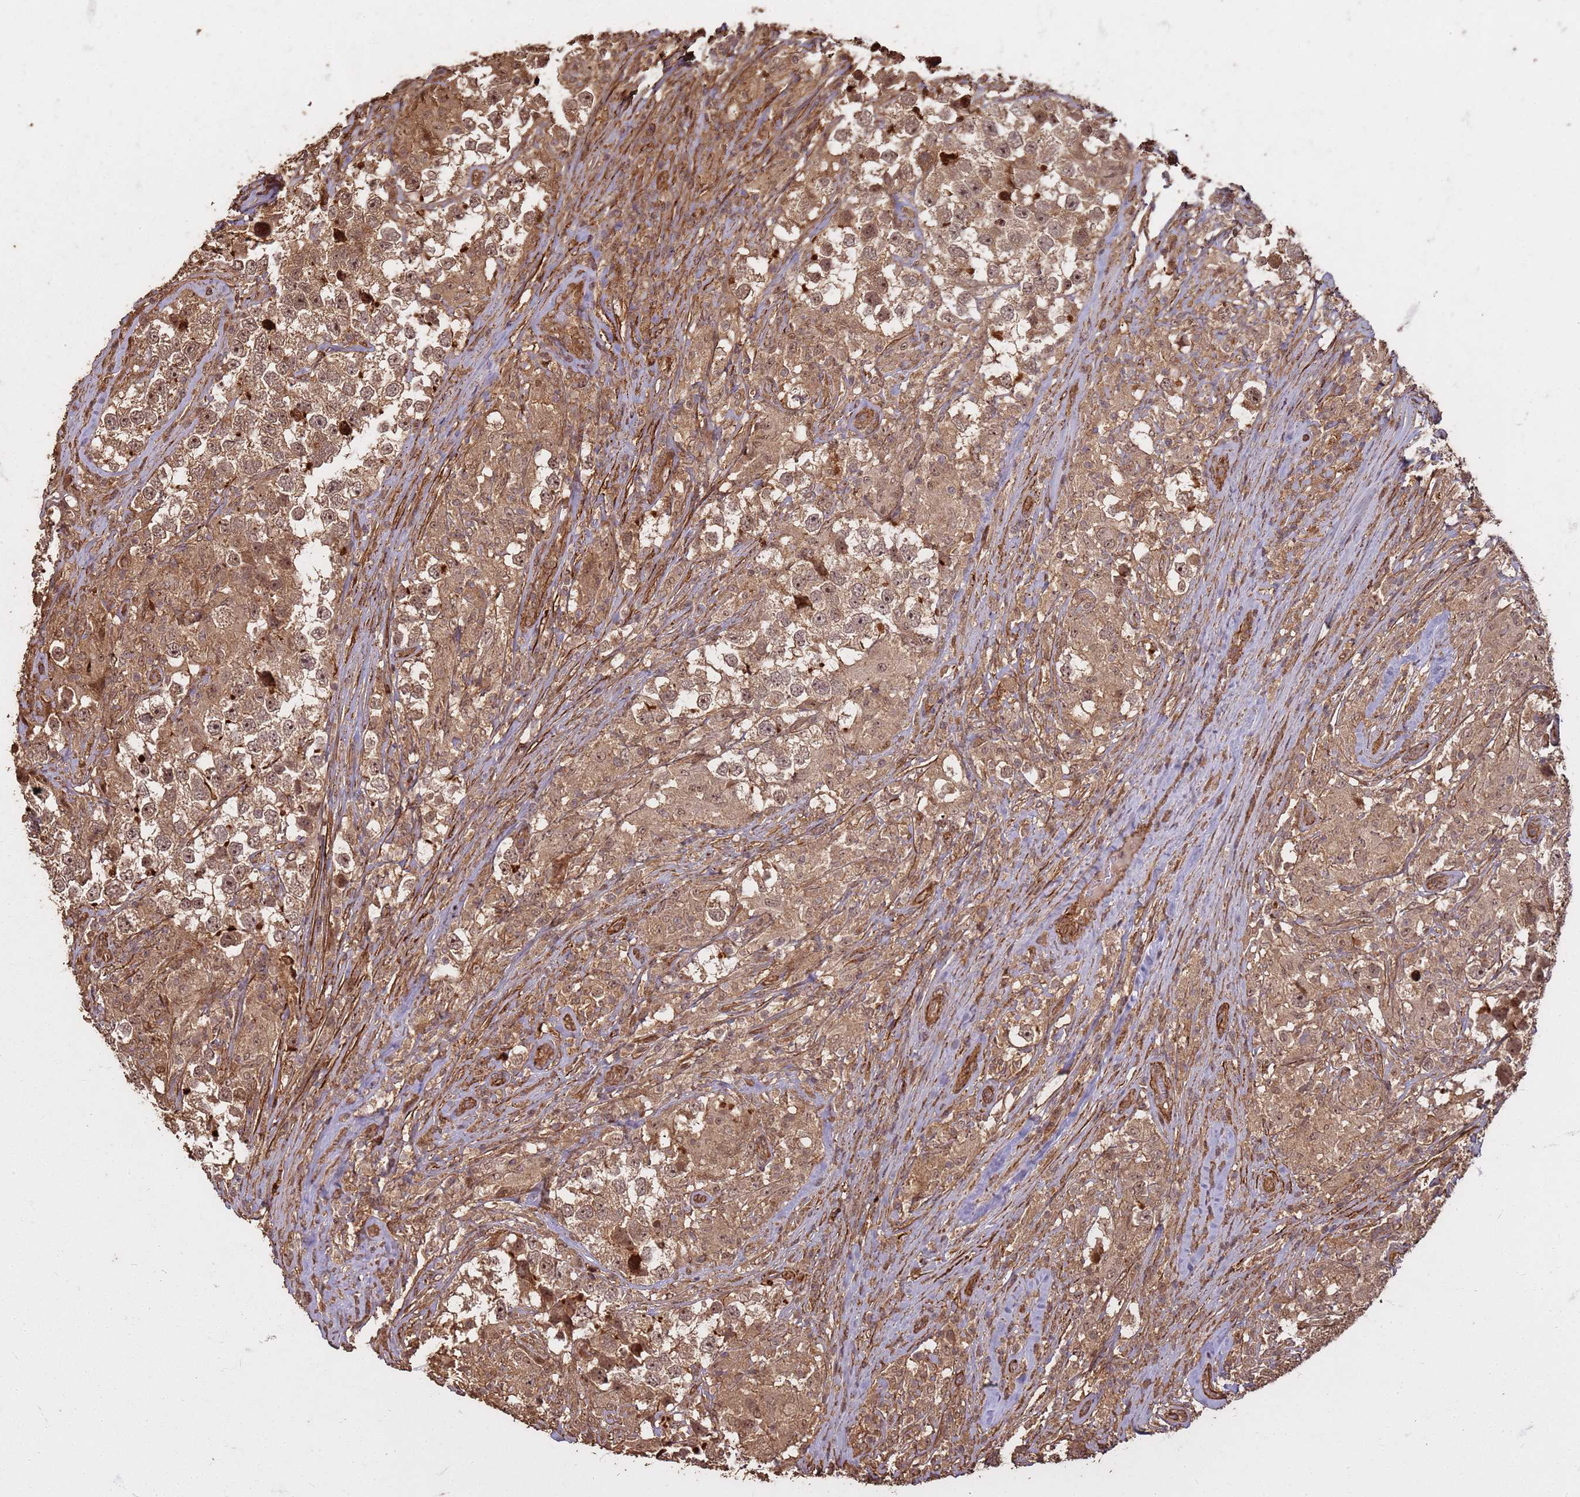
{"staining": {"intensity": "moderate", "quantity": ">75%", "location": "cytoplasmic/membranous,nuclear"}, "tissue": "testis cancer", "cell_type": "Tumor cells", "image_type": "cancer", "snomed": [{"axis": "morphology", "description": "Seminoma, NOS"}, {"axis": "topography", "description": "Testis"}], "caption": "Immunohistochemistry (IHC) histopathology image of human testis cancer stained for a protein (brown), which reveals medium levels of moderate cytoplasmic/membranous and nuclear expression in approximately >75% of tumor cells.", "gene": "KIF26A", "patient": {"sex": "male", "age": 46}}